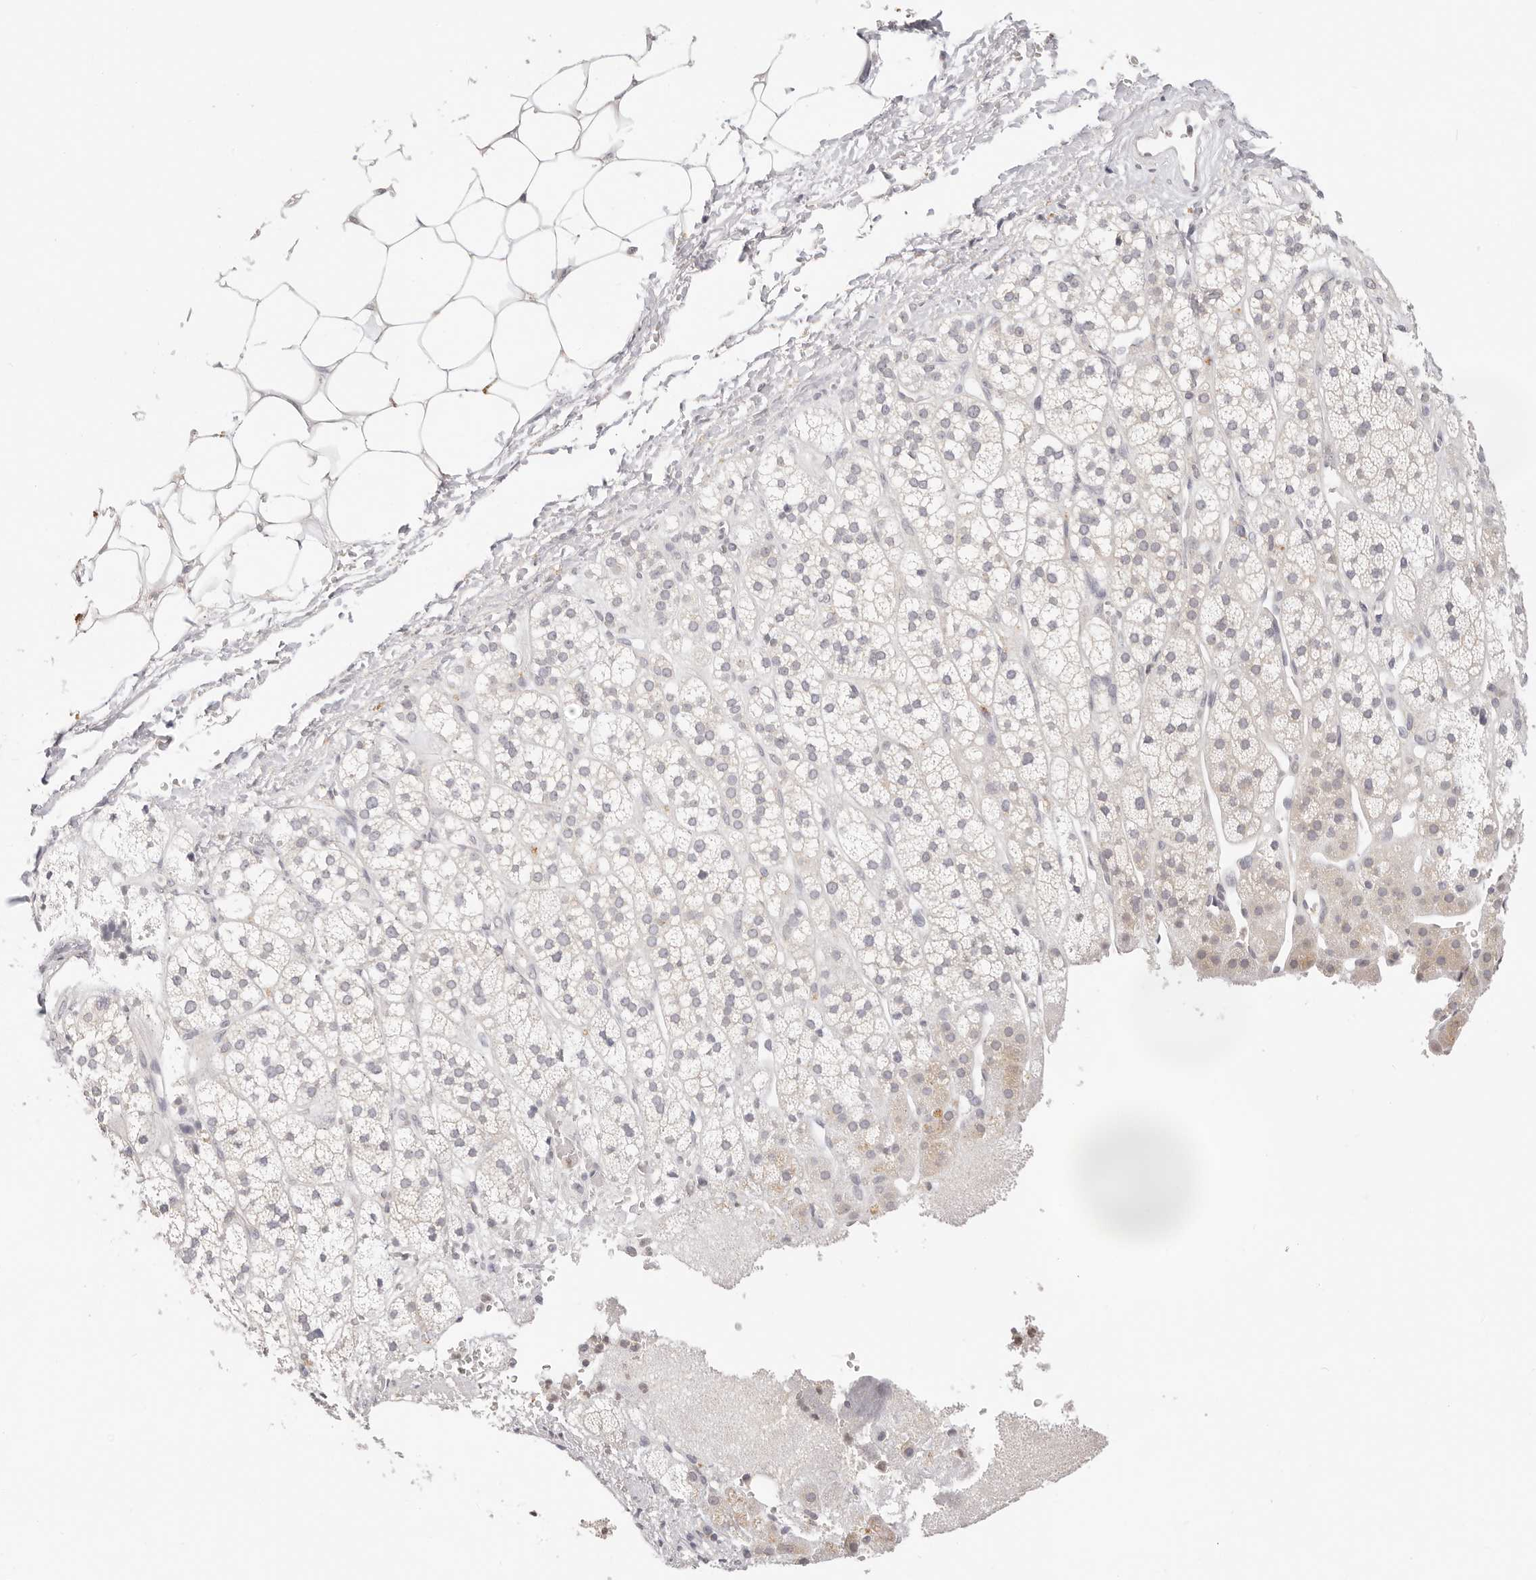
{"staining": {"intensity": "moderate", "quantity": "<25%", "location": "cytoplasmic/membranous"}, "tissue": "adrenal gland", "cell_type": "Glandular cells", "image_type": "normal", "snomed": [{"axis": "morphology", "description": "Normal tissue, NOS"}, {"axis": "topography", "description": "Adrenal gland"}], "caption": "Immunohistochemical staining of benign human adrenal gland reveals <25% levels of moderate cytoplasmic/membranous protein staining in about <25% of glandular cells. (Stains: DAB (3,3'-diaminobenzidine) in brown, nuclei in blue, Microscopy: brightfield microscopy at high magnification).", "gene": "GGPS1", "patient": {"sex": "male", "age": 56}}